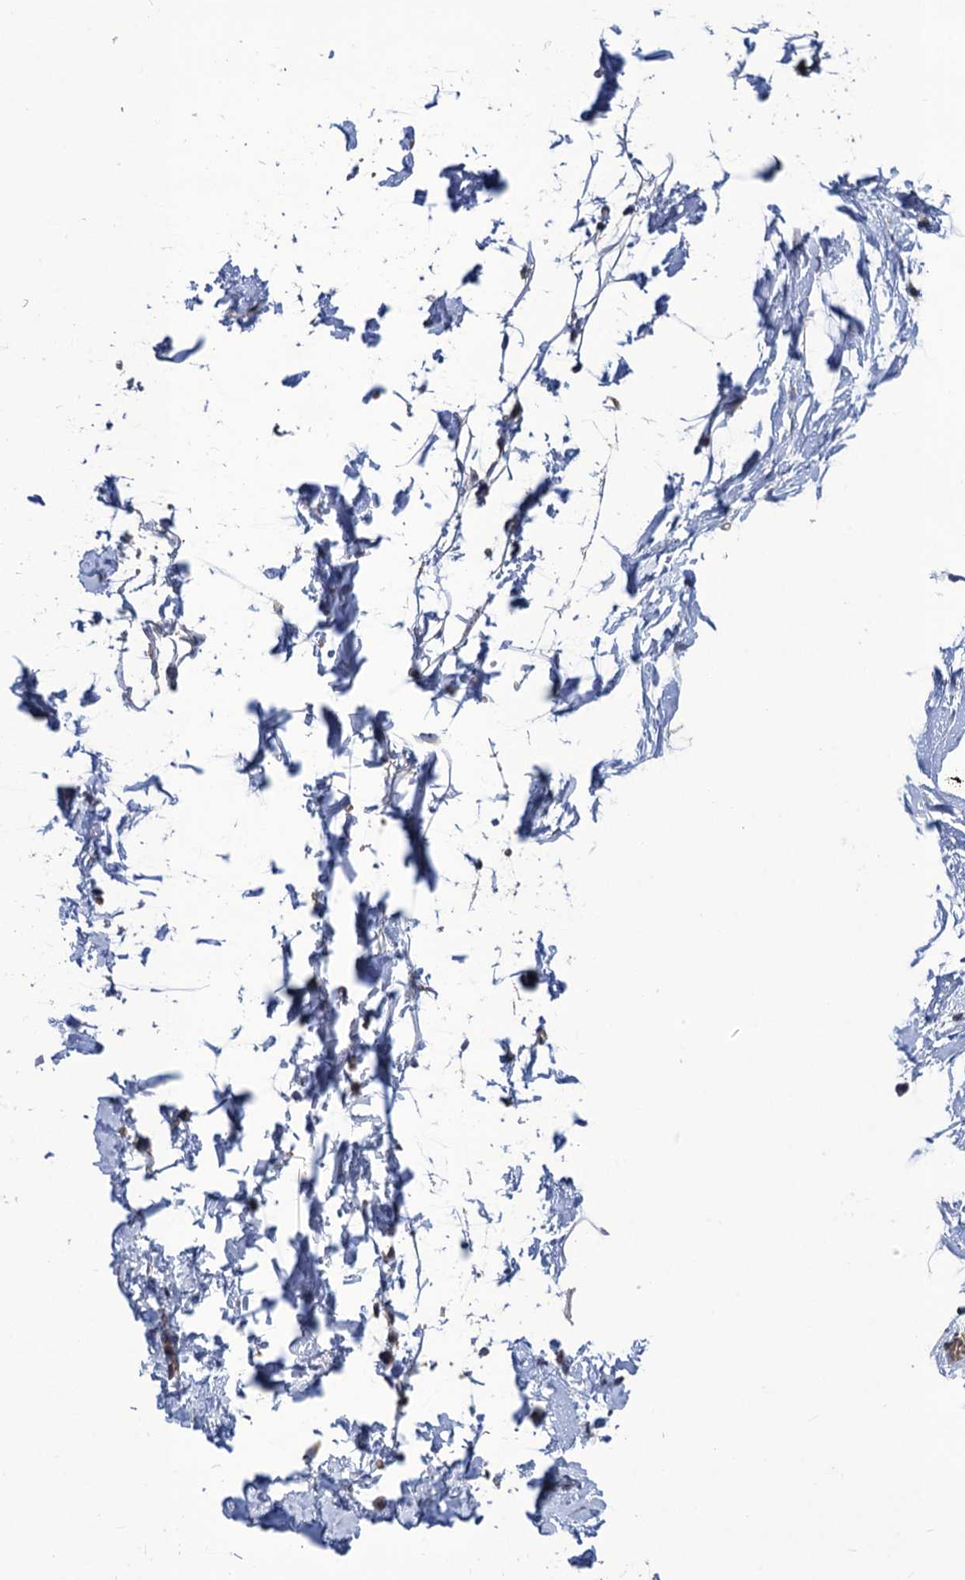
{"staining": {"intensity": "negative", "quantity": "none", "location": "none"}, "tissue": "adipose tissue", "cell_type": "Adipocytes", "image_type": "normal", "snomed": [{"axis": "morphology", "description": "Normal tissue, NOS"}, {"axis": "topography", "description": "Breast"}], "caption": "A high-resolution histopathology image shows immunohistochemistry staining of unremarkable adipose tissue, which demonstrates no significant staining in adipocytes.", "gene": "DGKA", "patient": {"sex": "female", "age": 23}}